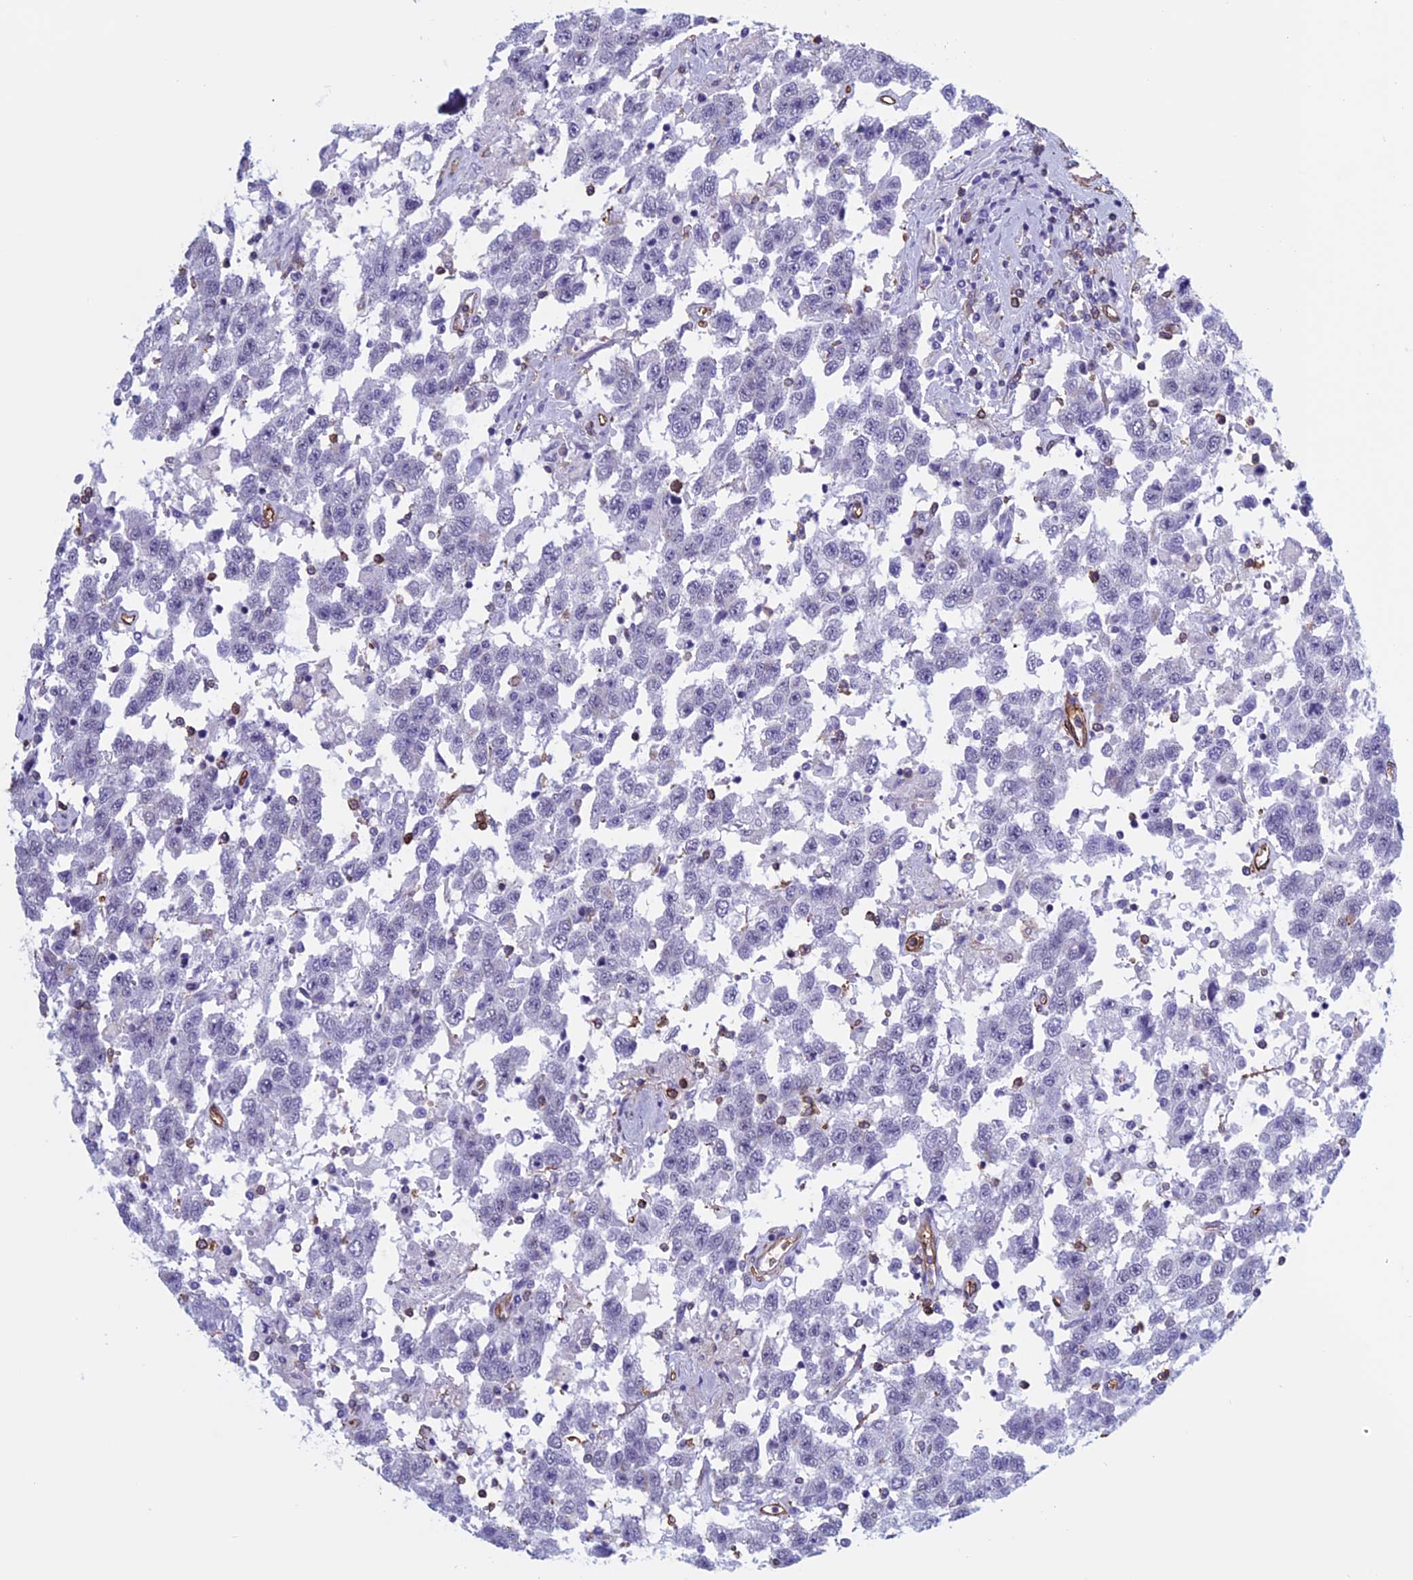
{"staining": {"intensity": "negative", "quantity": "none", "location": "none"}, "tissue": "testis cancer", "cell_type": "Tumor cells", "image_type": "cancer", "snomed": [{"axis": "morphology", "description": "Seminoma, NOS"}, {"axis": "topography", "description": "Testis"}], "caption": "This is an immunohistochemistry (IHC) micrograph of human testis cancer (seminoma). There is no staining in tumor cells.", "gene": "ANGPTL2", "patient": {"sex": "male", "age": 41}}